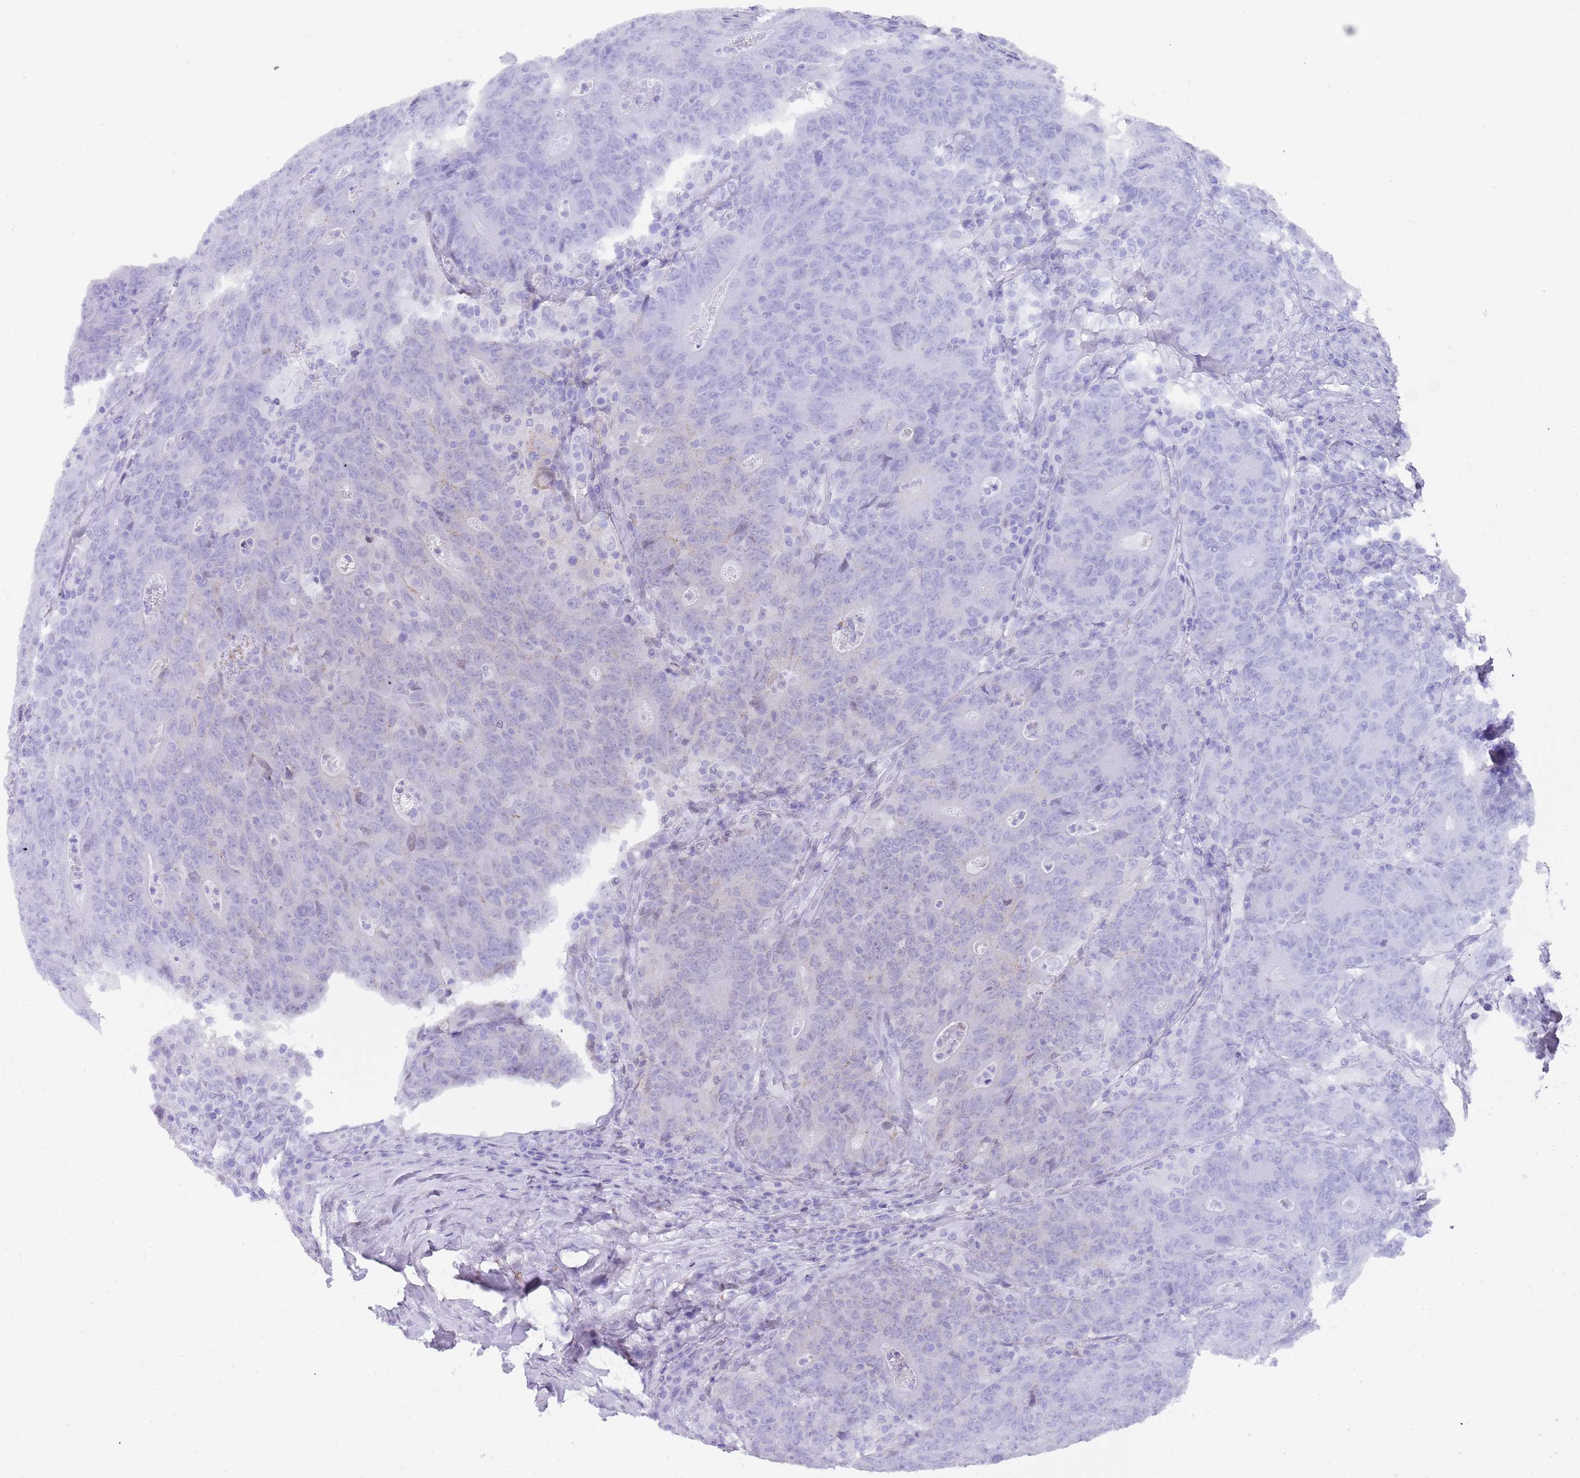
{"staining": {"intensity": "negative", "quantity": "none", "location": "none"}, "tissue": "colorectal cancer", "cell_type": "Tumor cells", "image_type": "cancer", "snomed": [{"axis": "morphology", "description": "Adenocarcinoma, NOS"}, {"axis": "topography", "description": "Colon"}], "caption": "The image exhibits no significant positivity in tumor cells of colorectal cancer.", "gene": "HDAC8", "patient": {"sex": "female", "age": 75}}